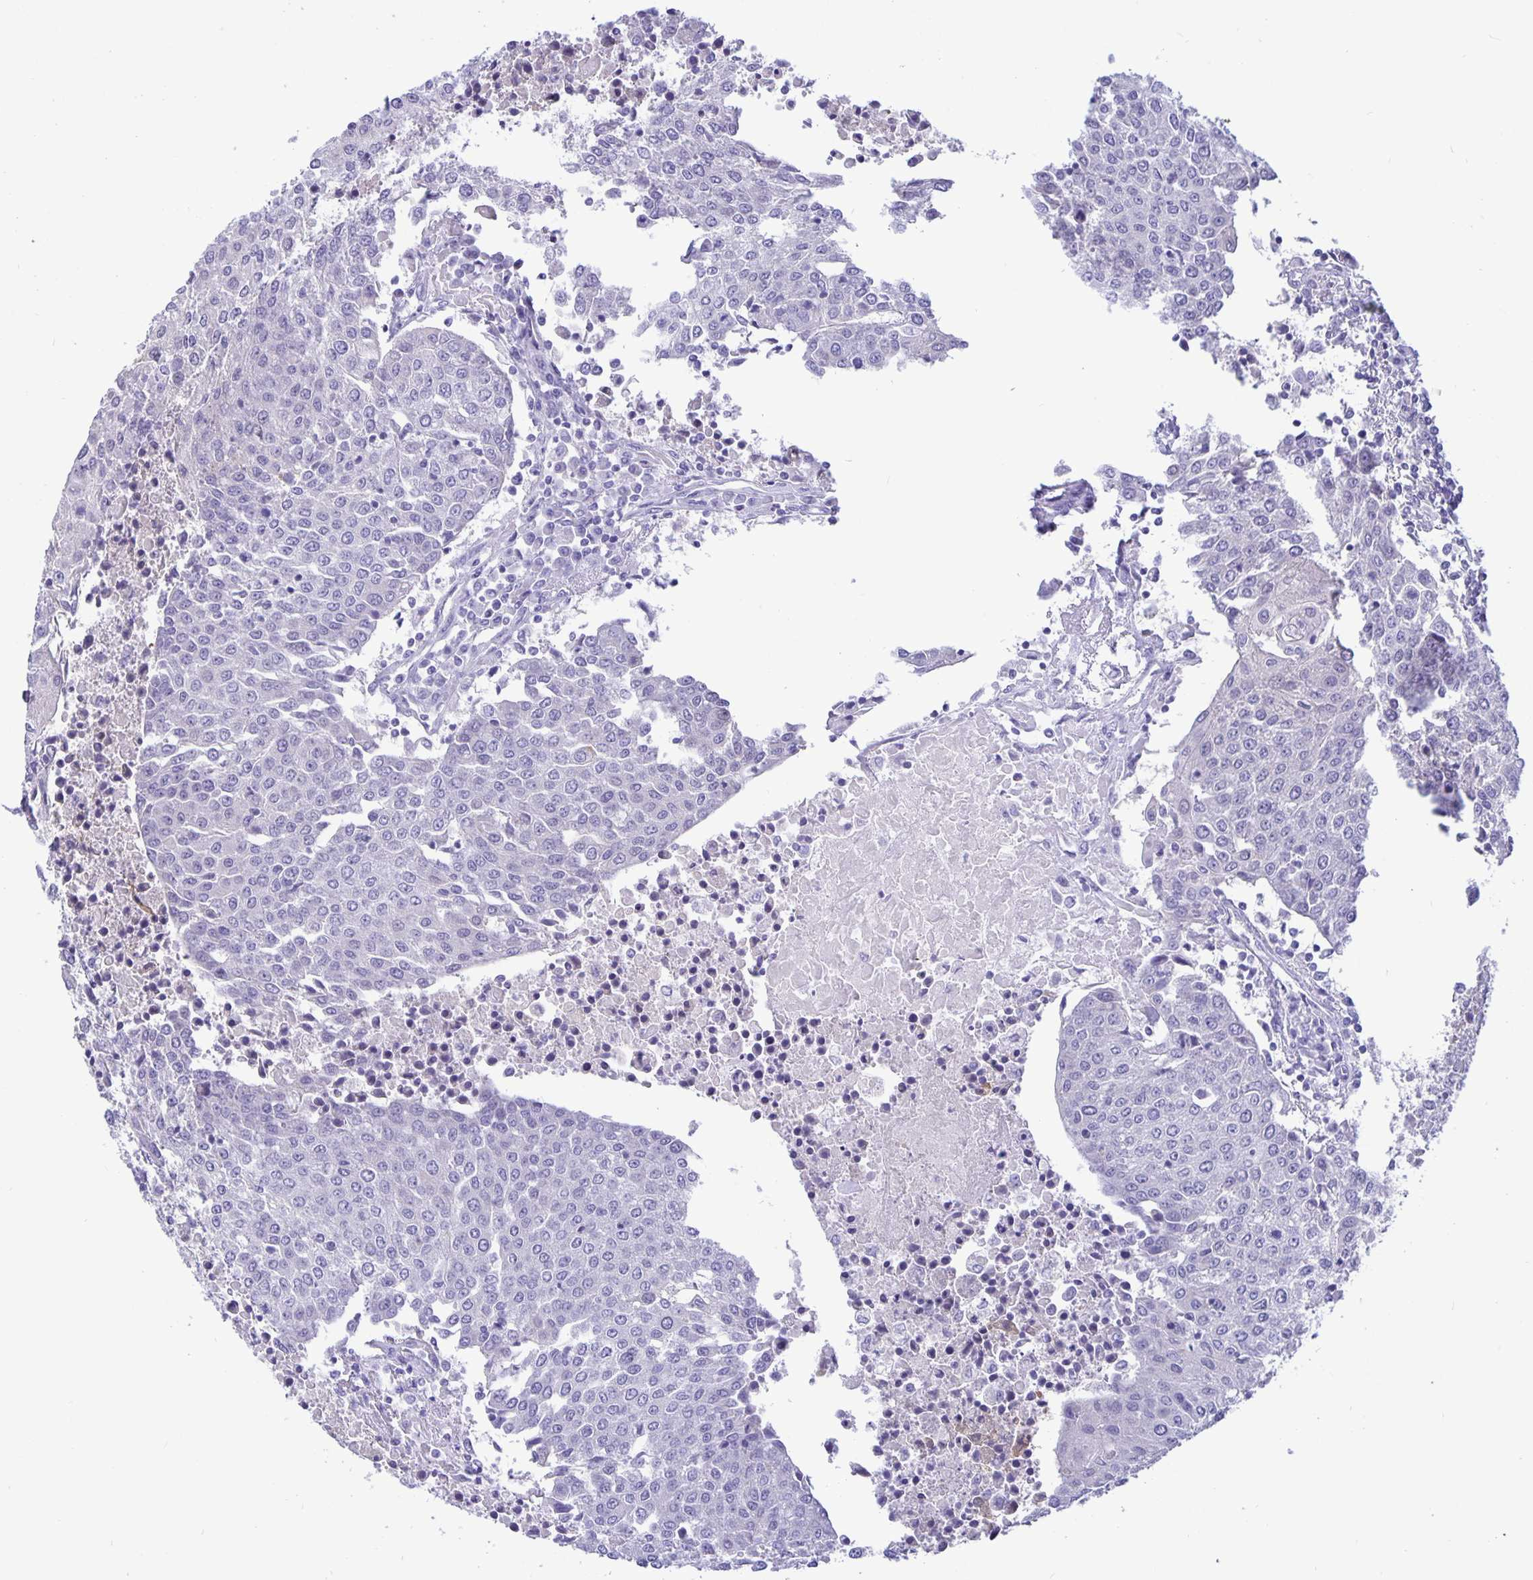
{"staining": {"intensity": "negative", "quantity": "none", "location": "none"}, "tissue": "urothelial cancer", "cell_type": "Tumor cells", "image_type": "cancer", "snomed": [{"axis": "morphology", "description": "Urothelial carcinoma, High grade"}, {"axis": "topography", "description": "Urinary bladder"}], "caption": "IHC image of urothelial cancer stained for a protein (brown), which demonstrates no positivity in tumor cells. The staining was performed using DAB (3,3'-diaminobenzidine) to visualize the protein expression in brown, while the nuclei were stained in blue with hematoxylin (Magnification: 20x).", "gene": "ERMN", "patient": {"sex": "female", "age": 85}}